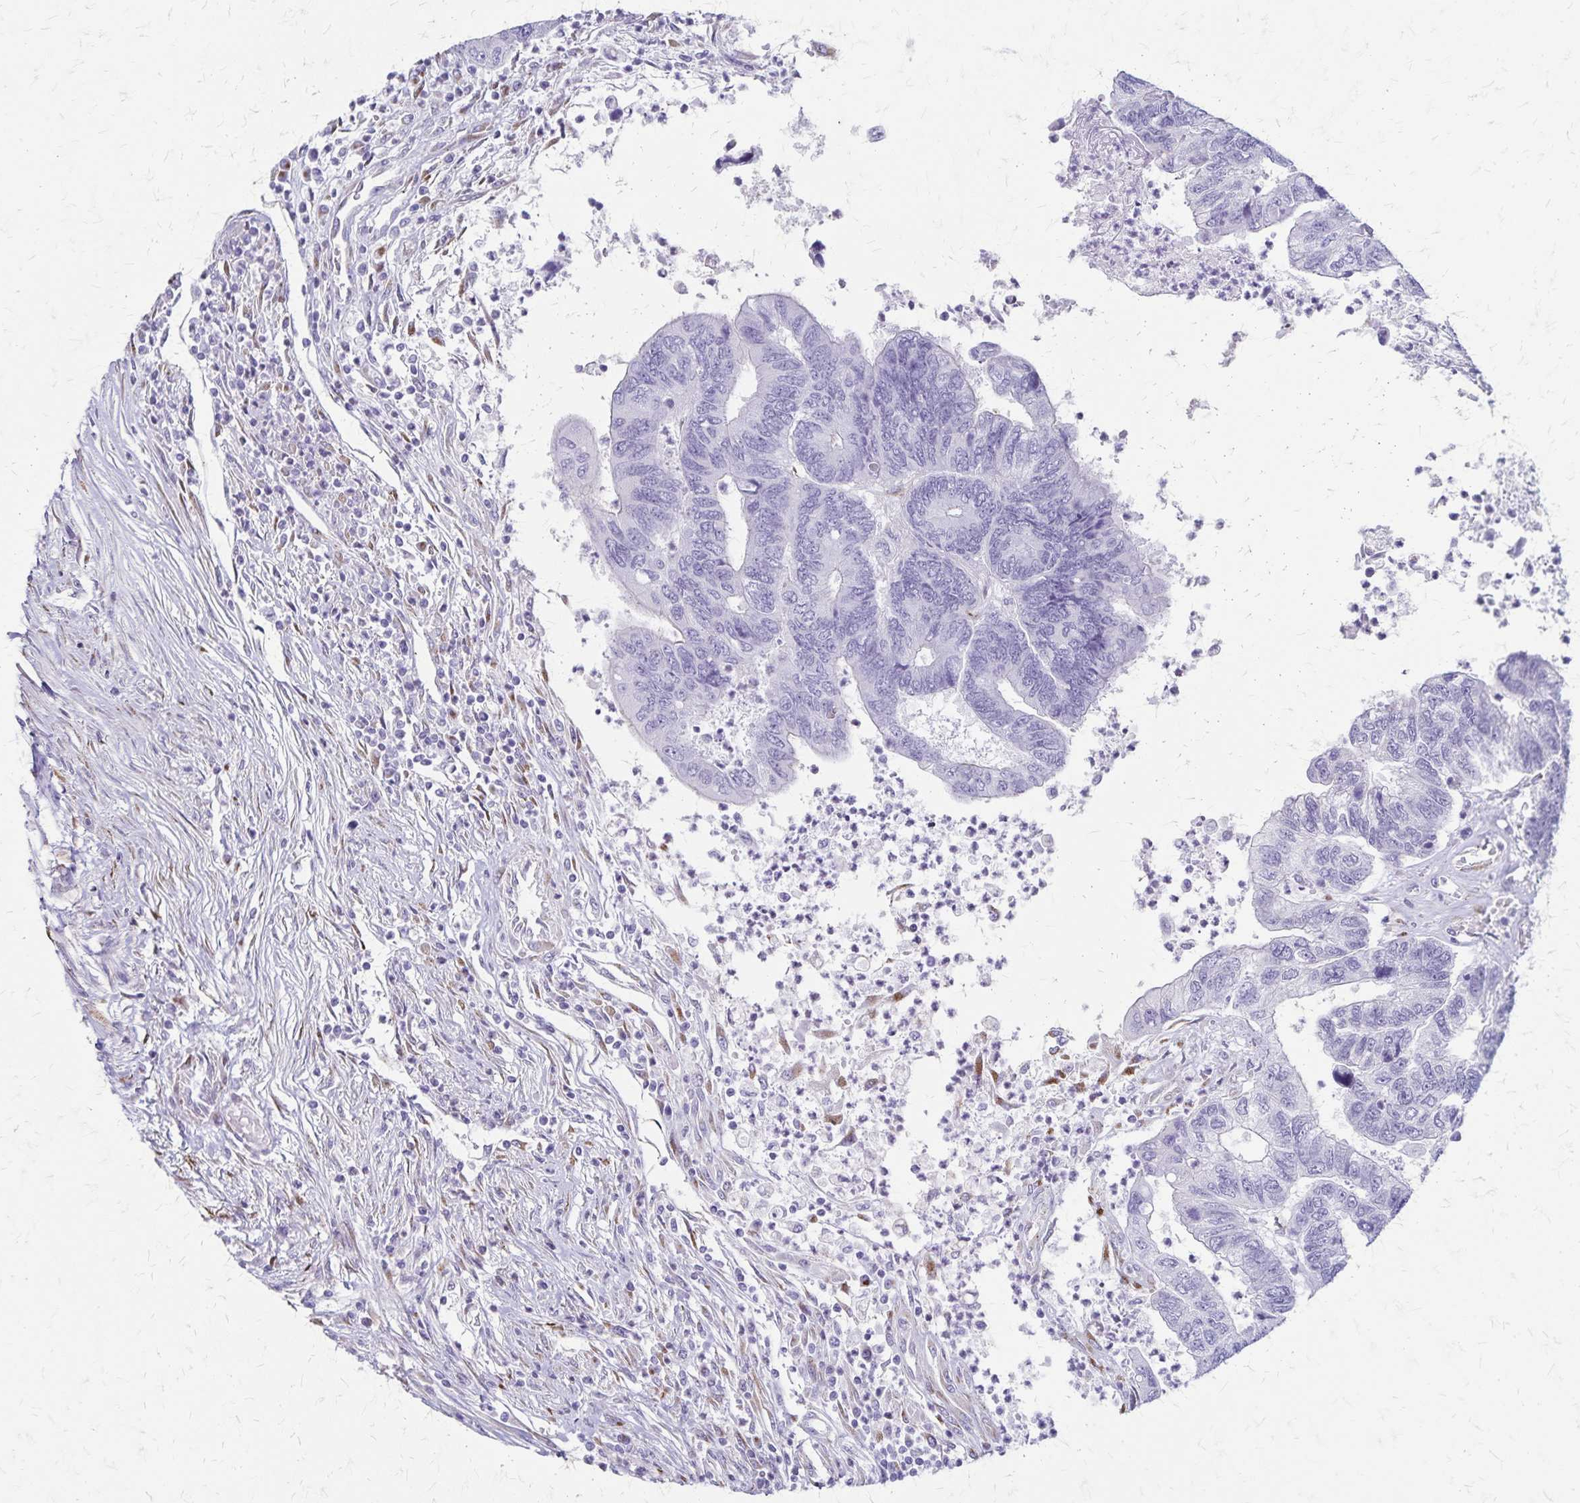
{"staining": {"intensity": "negative", "quantity": "none", "location": "none"}, "tissue": "colorectal cancer", "cell_type": "Tumor cells", "image_type": "cancer", "snomed": [{"axis": "morphology", "description": "Adenocarcinoma, NOS"}, {"axis": "topography", "description": "Colon"}], "caption": "Colorectal cancer stained for a protein using immunohistochemistry demonstrates no staining tumor cells.", "gene": "MCFD2", "patient": {"sex": "female", "age": 67}}